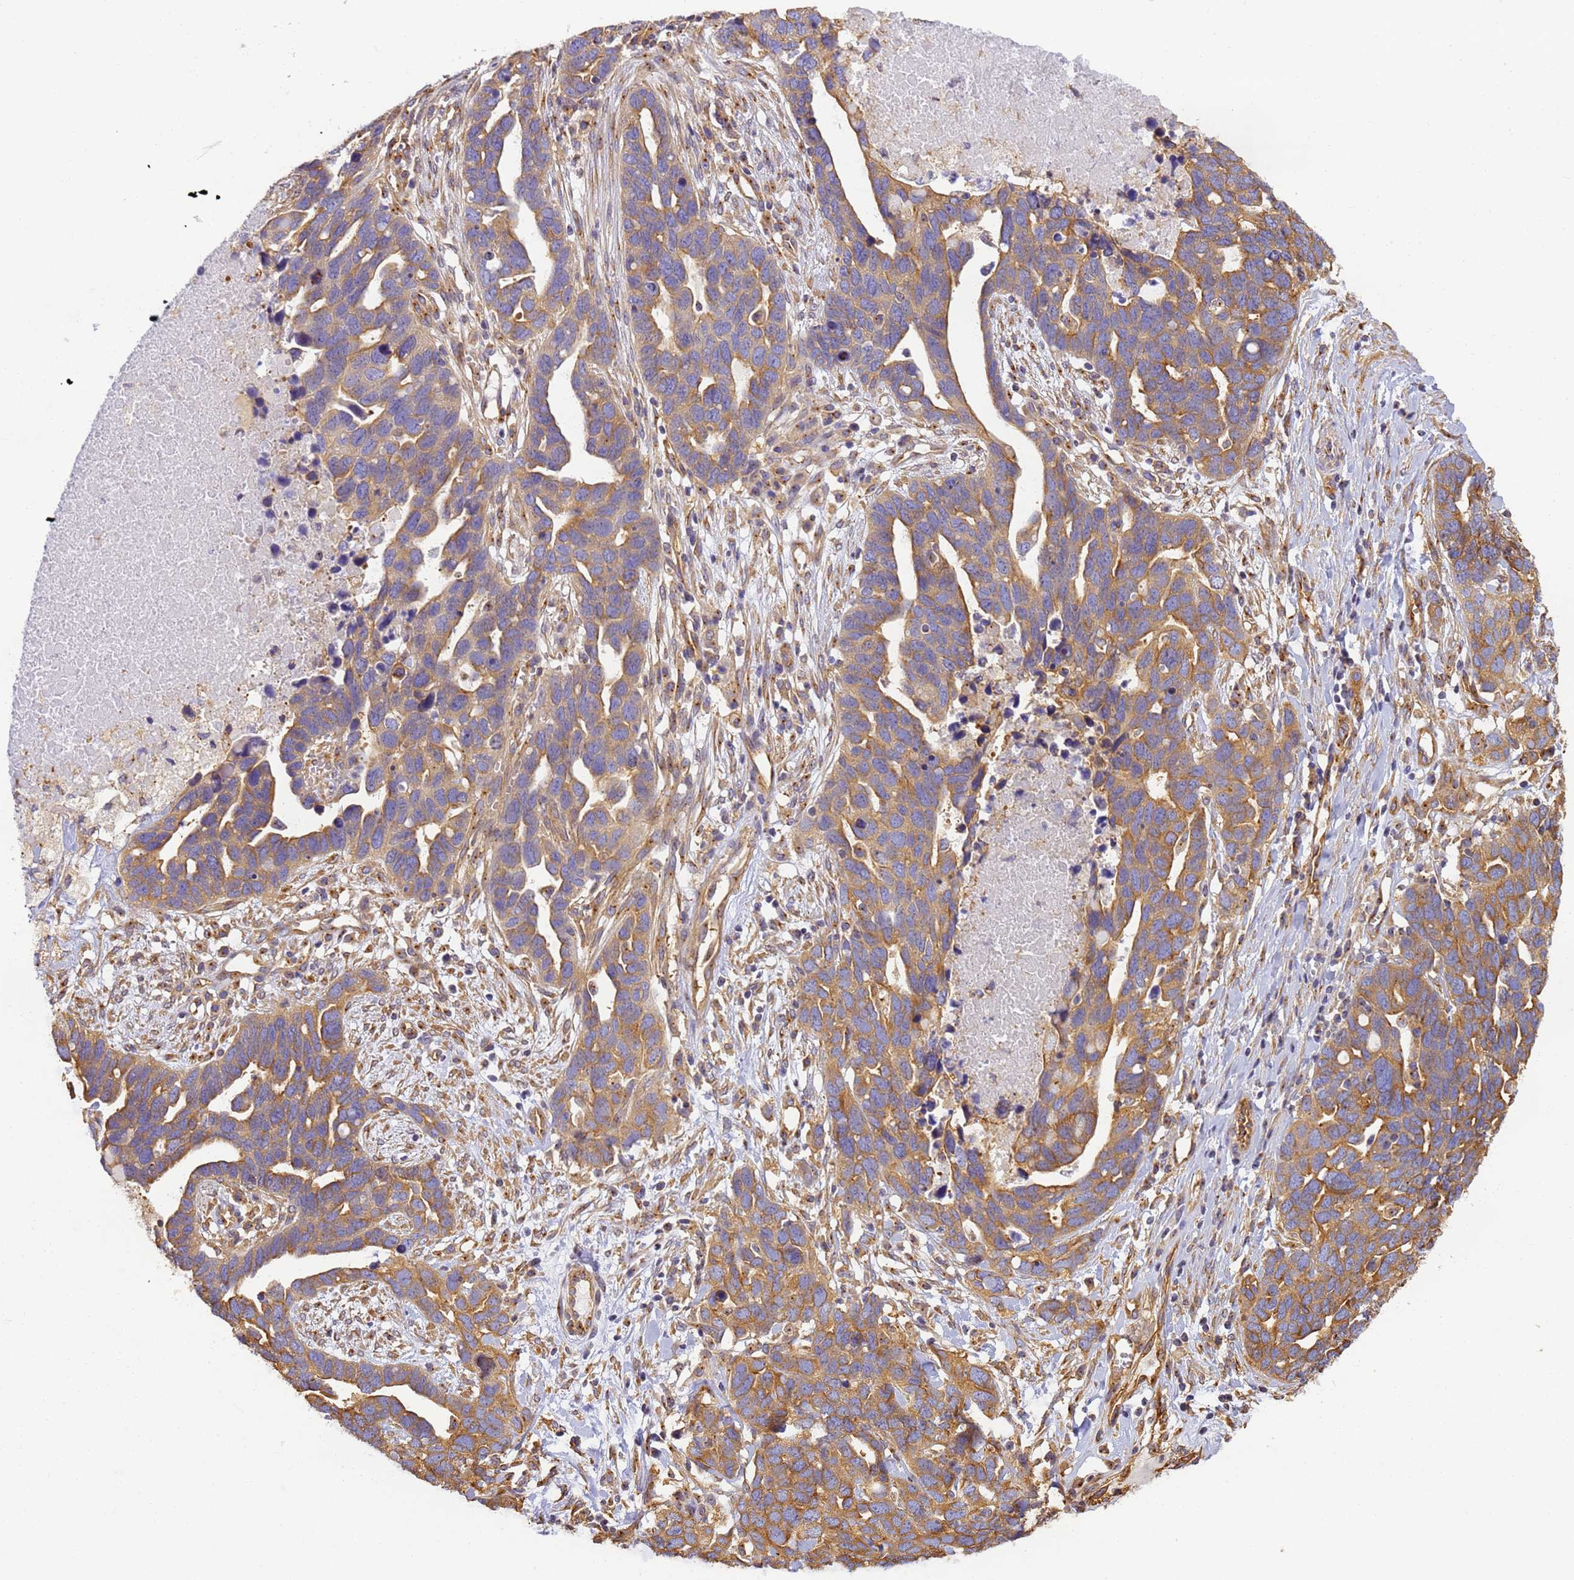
{"staining": {"intensity": "moderate", "quantity": ">75%", "location": "cytoplasmic/membranous"}, "tissue": "ovarian cancer", "cell_type": "Tumor cells", "image_type": "cancer", "snomed": [{"axis": "morphology", "description": "Cystadenocarcinoma, serous, NOS"}, {"axis": "topography", "description": "Ovary"}], "caption": "Immunohistochemistry image of ovarian cancer stained for a protein (brown), which shows medium levels of moderate cytoplasmic/membranous positivity in approximately >75% of tumor cells.", "gene": "DYNC1I2", "patient": {"sex": "female", "age": 54}}